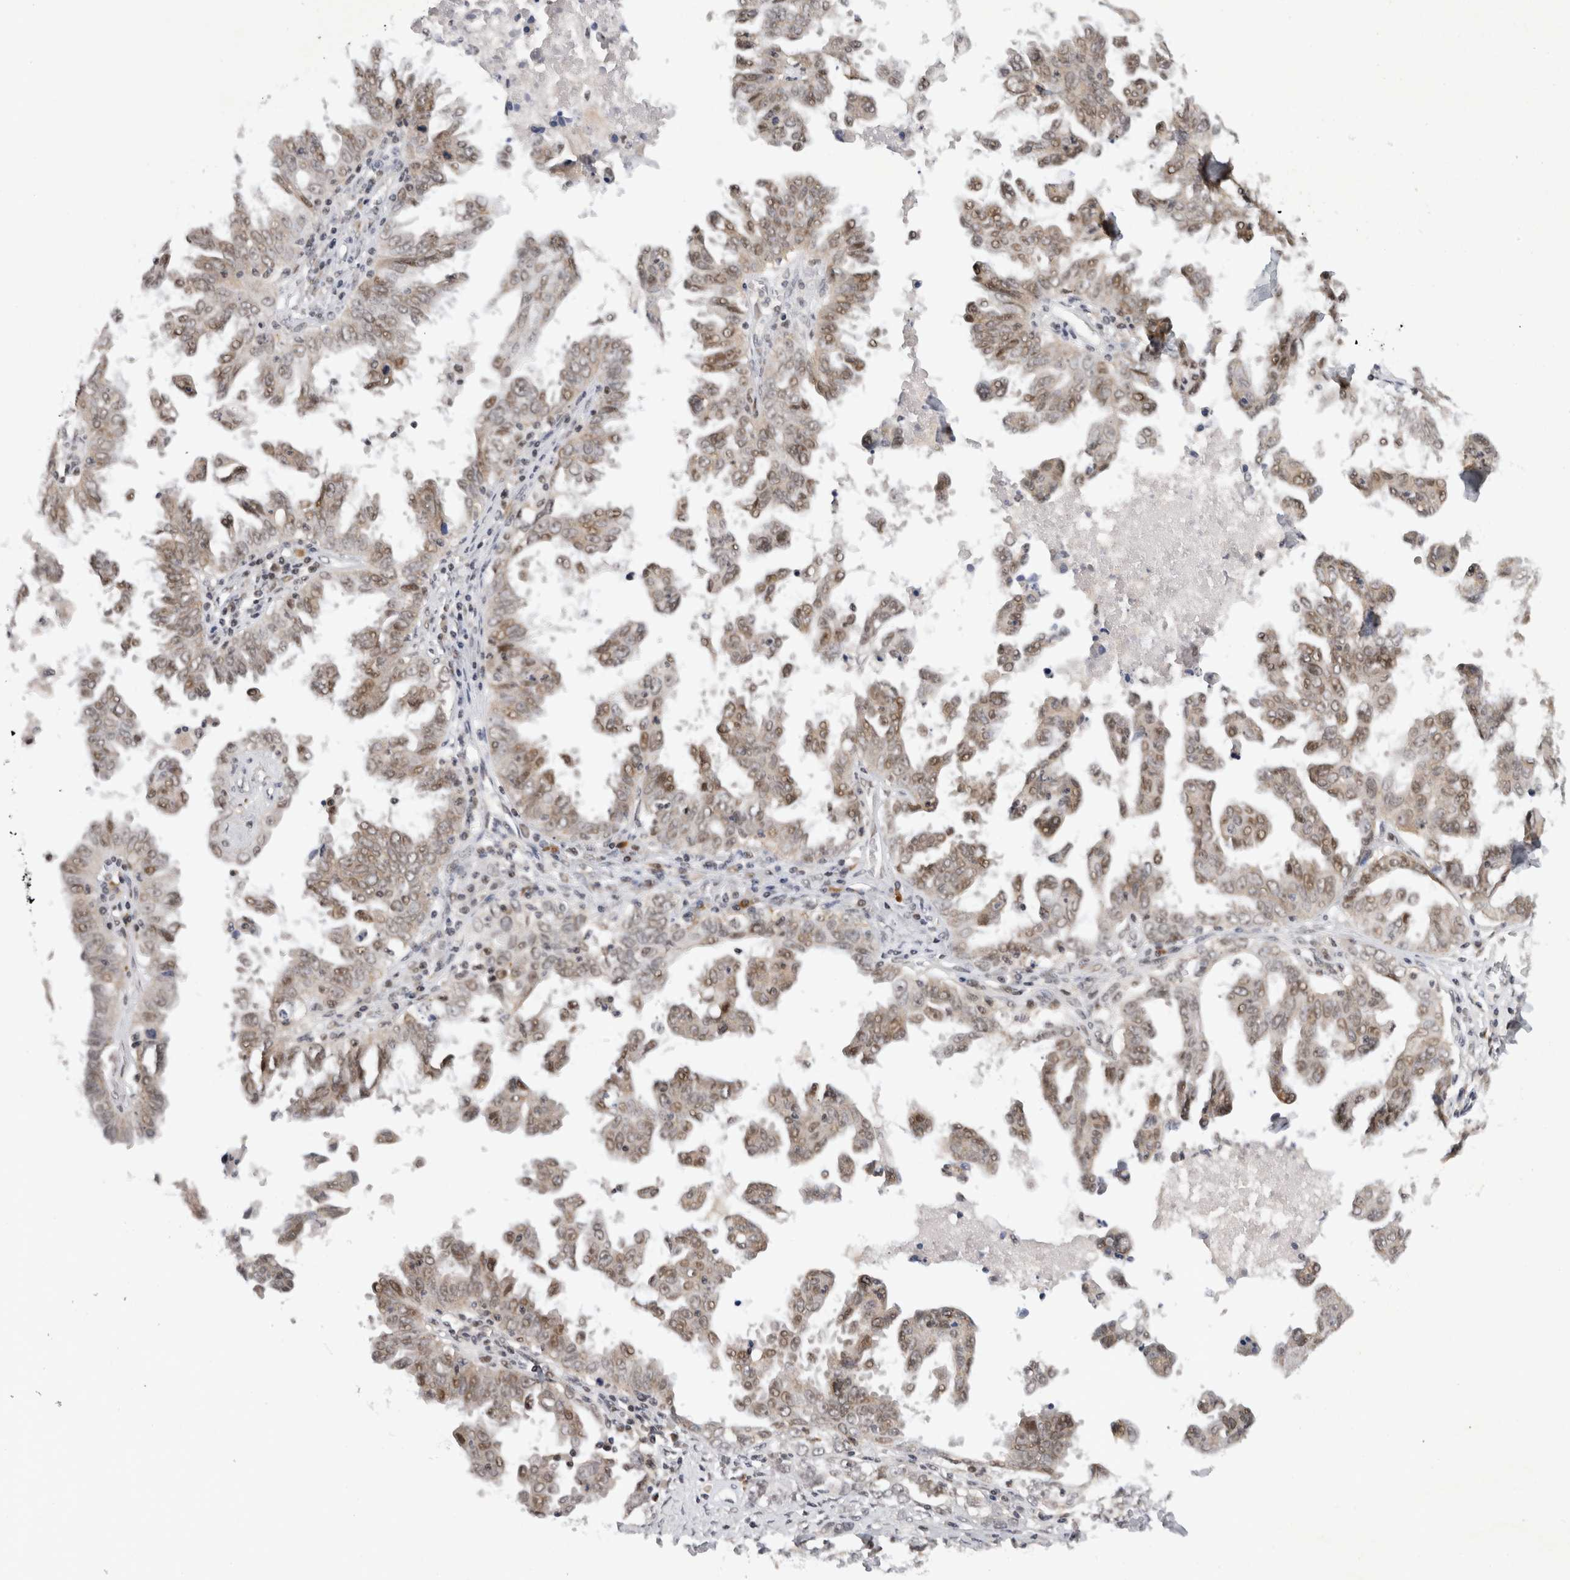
{"staining": {"intensity": "weak", "quantity": ">75%", "location": "nuclear"}, "tissue": "ovarian cancer", "cell_type": "Tumor cells", "image_type": "cancer", "snomed": [{"axis": "morphology", "description": "Carcinoma, endometroid"}, {"axis": "topography", "description": "Ovary"}], "caption": "Protein staining shows weak nuclear positivity in about >75% of tumor cells in ovarian cancer.", "gene": "HESX1", "patient": {"sex": "female", "age": 62}}